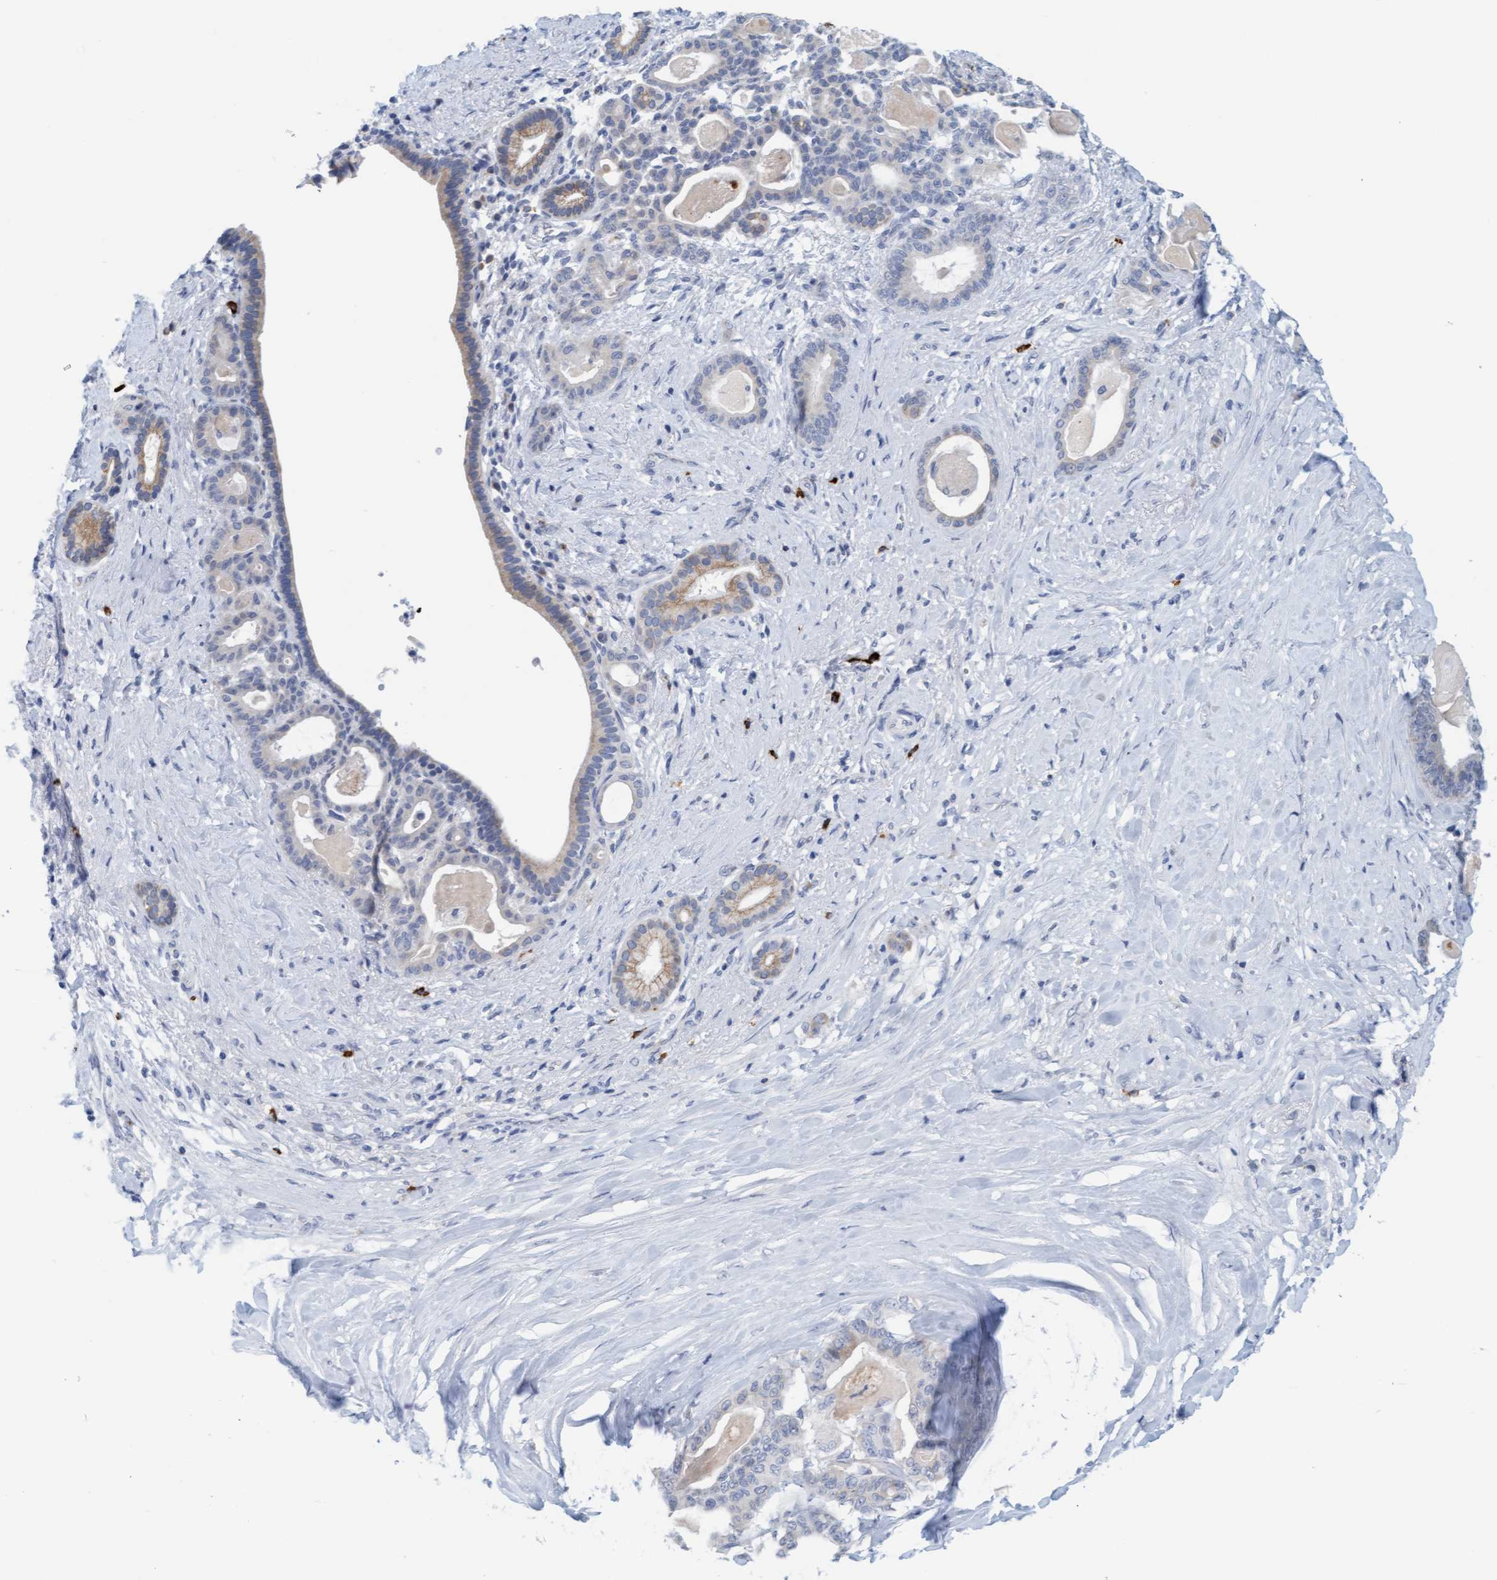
{"staining": {"intensity": "weak", "quantity": "25%-75%", "location": "cytoplasmic/membranous"}, "tissue": "pancreatic cancer", "cell_type": "Tumor cells", "image_type": "cancer", "snomed": [{"axis": "morphology", "description": "Adenocarcinoma, NOS"}, {"axis": "topography", "description": "Pancreas"}], "caption": "Pancreatic adenocarcinoma tissue shows weak cytoplasmic/membranous staining in about 25%-75% of tumor cells, visualized by immunohistochemistry.", "gene": "CPA3", "patient": {"sex": "male", "age": 63}}